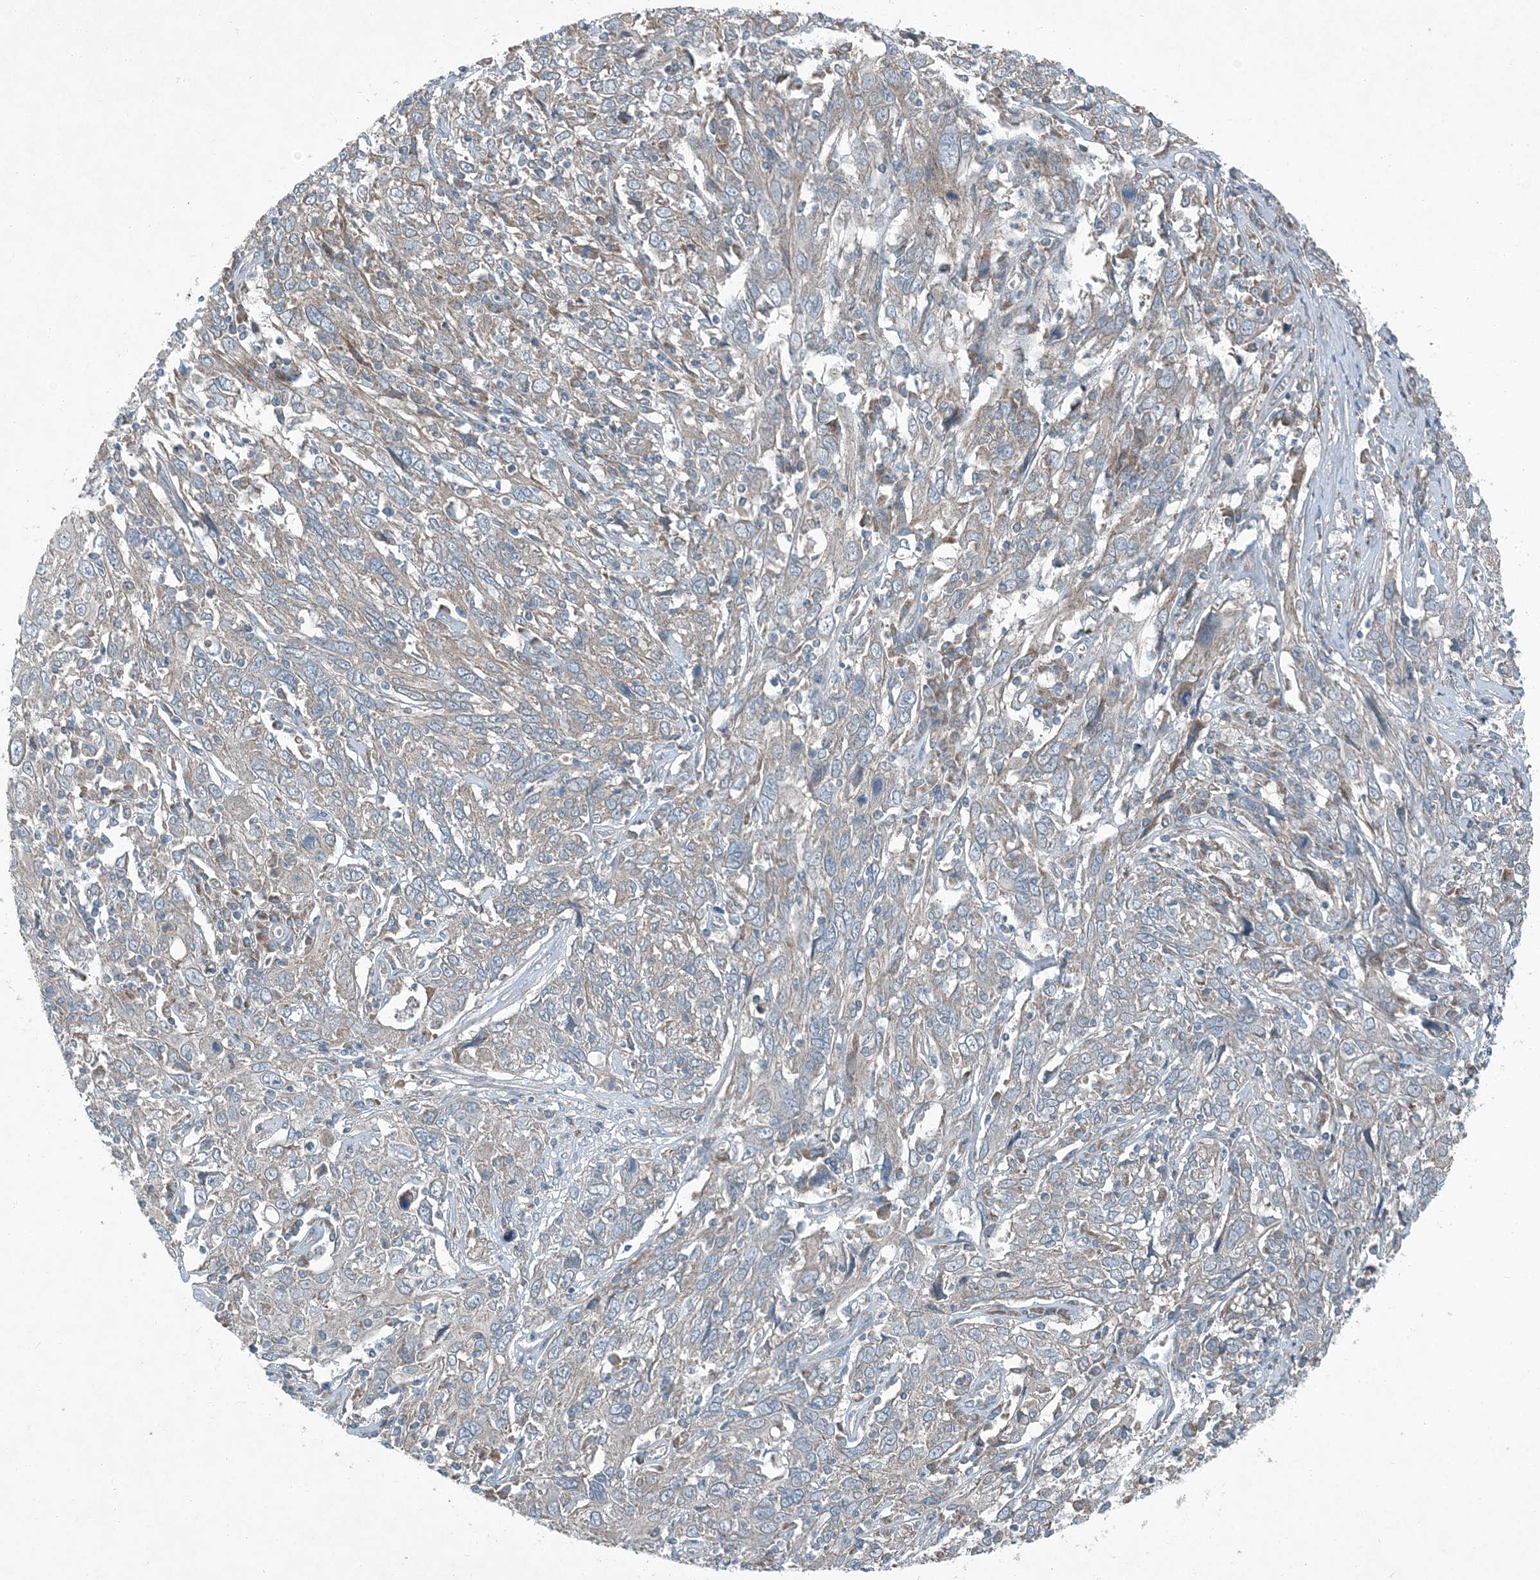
{"staining": {"intensity": "negative", "quantity": "none", "location": "none"}, "tissue": "cervical cancer", "cell_type": "Tumor cells", "image_type": "cancer", "snomed": [{"axis": "morphology", "description": "Squamous cell carcinoma, NOS"}, {"axis": "topography", "description": "Cervix"}], "caption": "Tumor cells show no significant protein positivity in cervical cancer (squamous cell carcinoma). (DAB (3,3'-diaminobenzidine) immunohistochemistry with hematoxylin counter stain).", "gene": "APOM", "patient": {"sex": "female", "age": 46}}